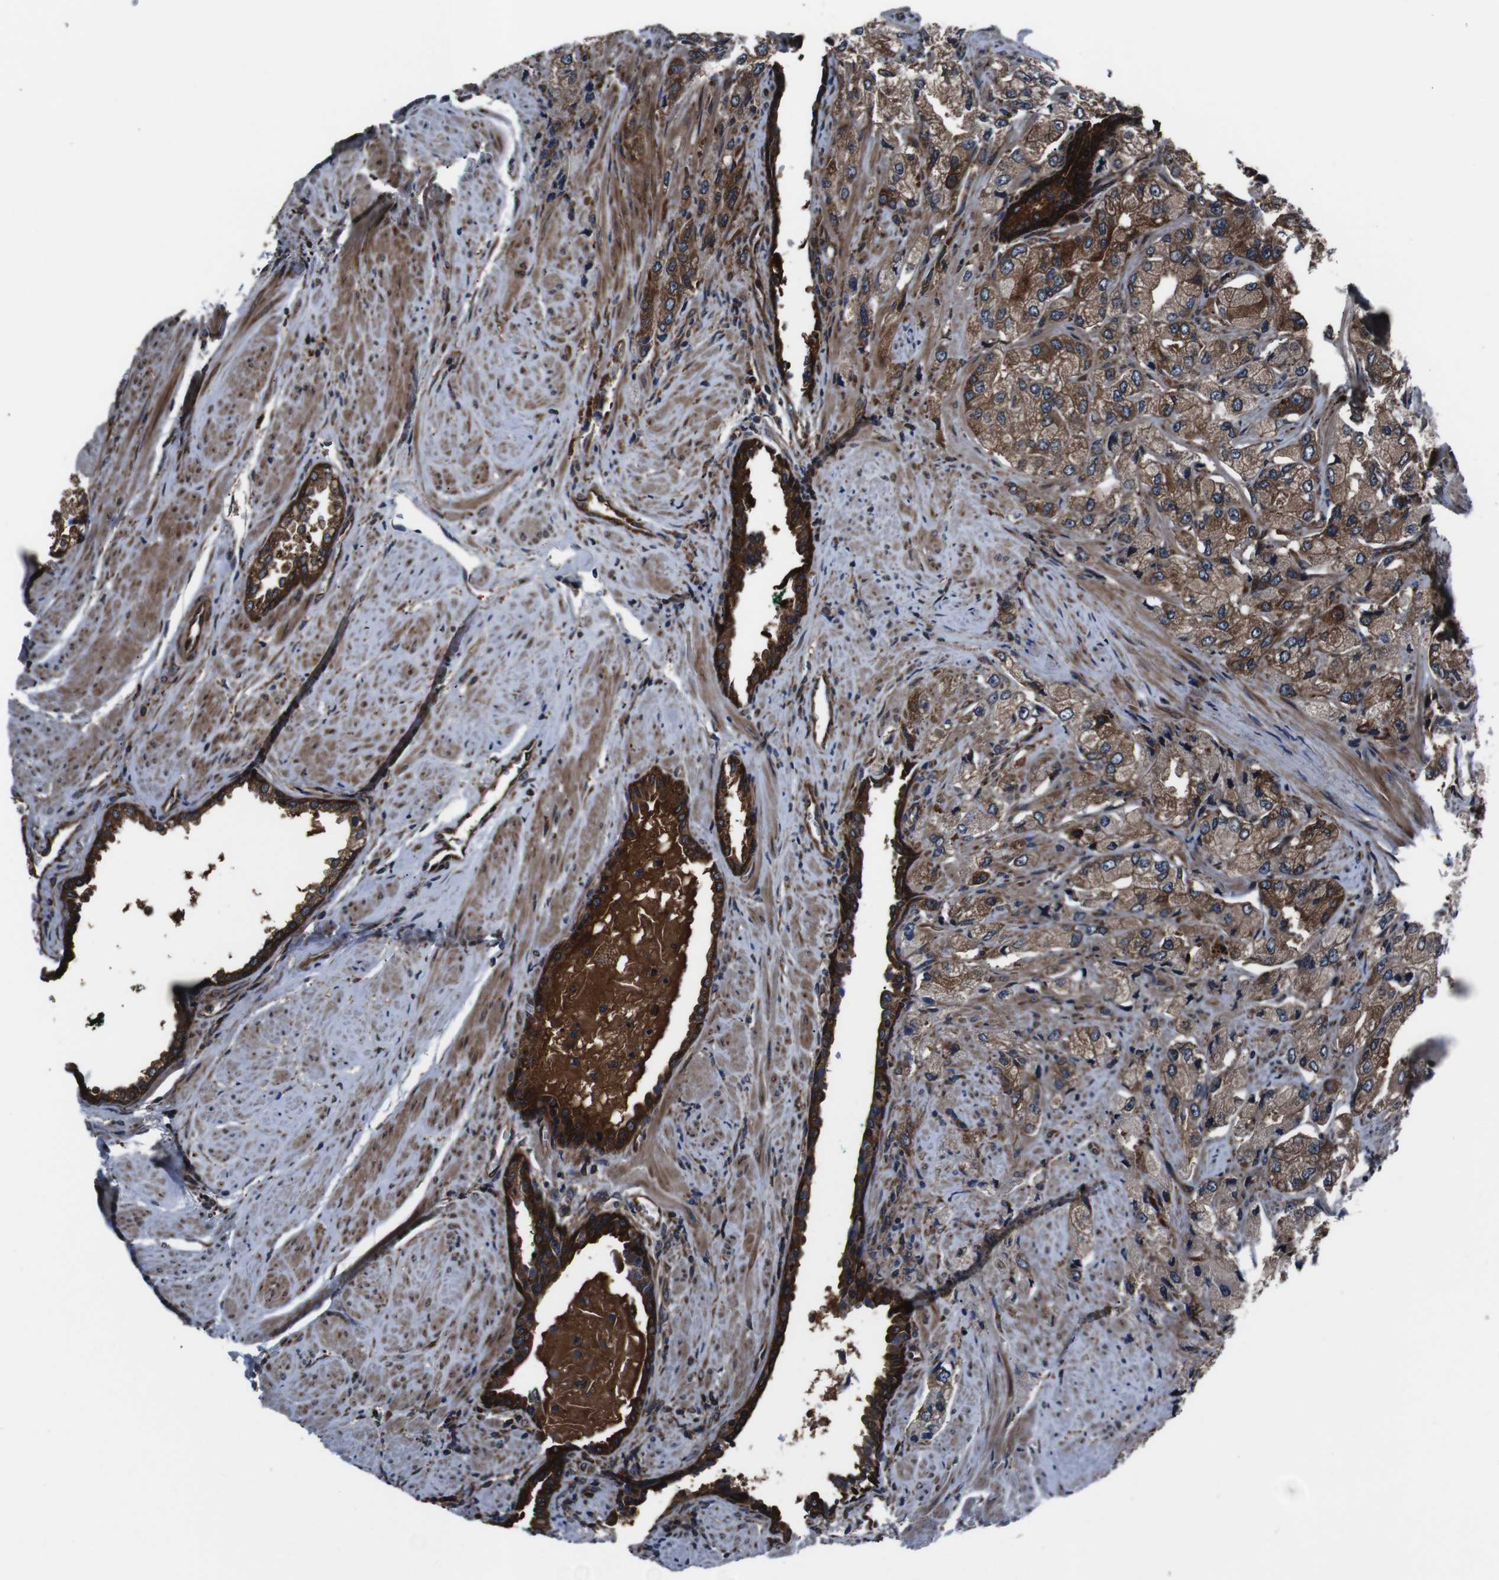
{"staining": {"intensity": "moderate", "quantity": ">75%", "location": "cytoplasmic/membranous"}, "tissue": "prostate cancer", "cell_type": "Tumor cells", "image_type": "cancer", "snomed": [{"axis": "morphology", "description": "Adenocarcinoma, High grade"}, {"axis": "topography", "description": "Prostate"}], "caption": "The immunohistochemical stain highlights moderate cytoplasmic/membranous staining in tumor cells of prostate cancer (adenocarcinoma (high-grade)) tissue. (IHC, brightfield microscopy, high magnification).", "gene": "EIF4A2", "patient": {"sex": "male", "age": 58}}